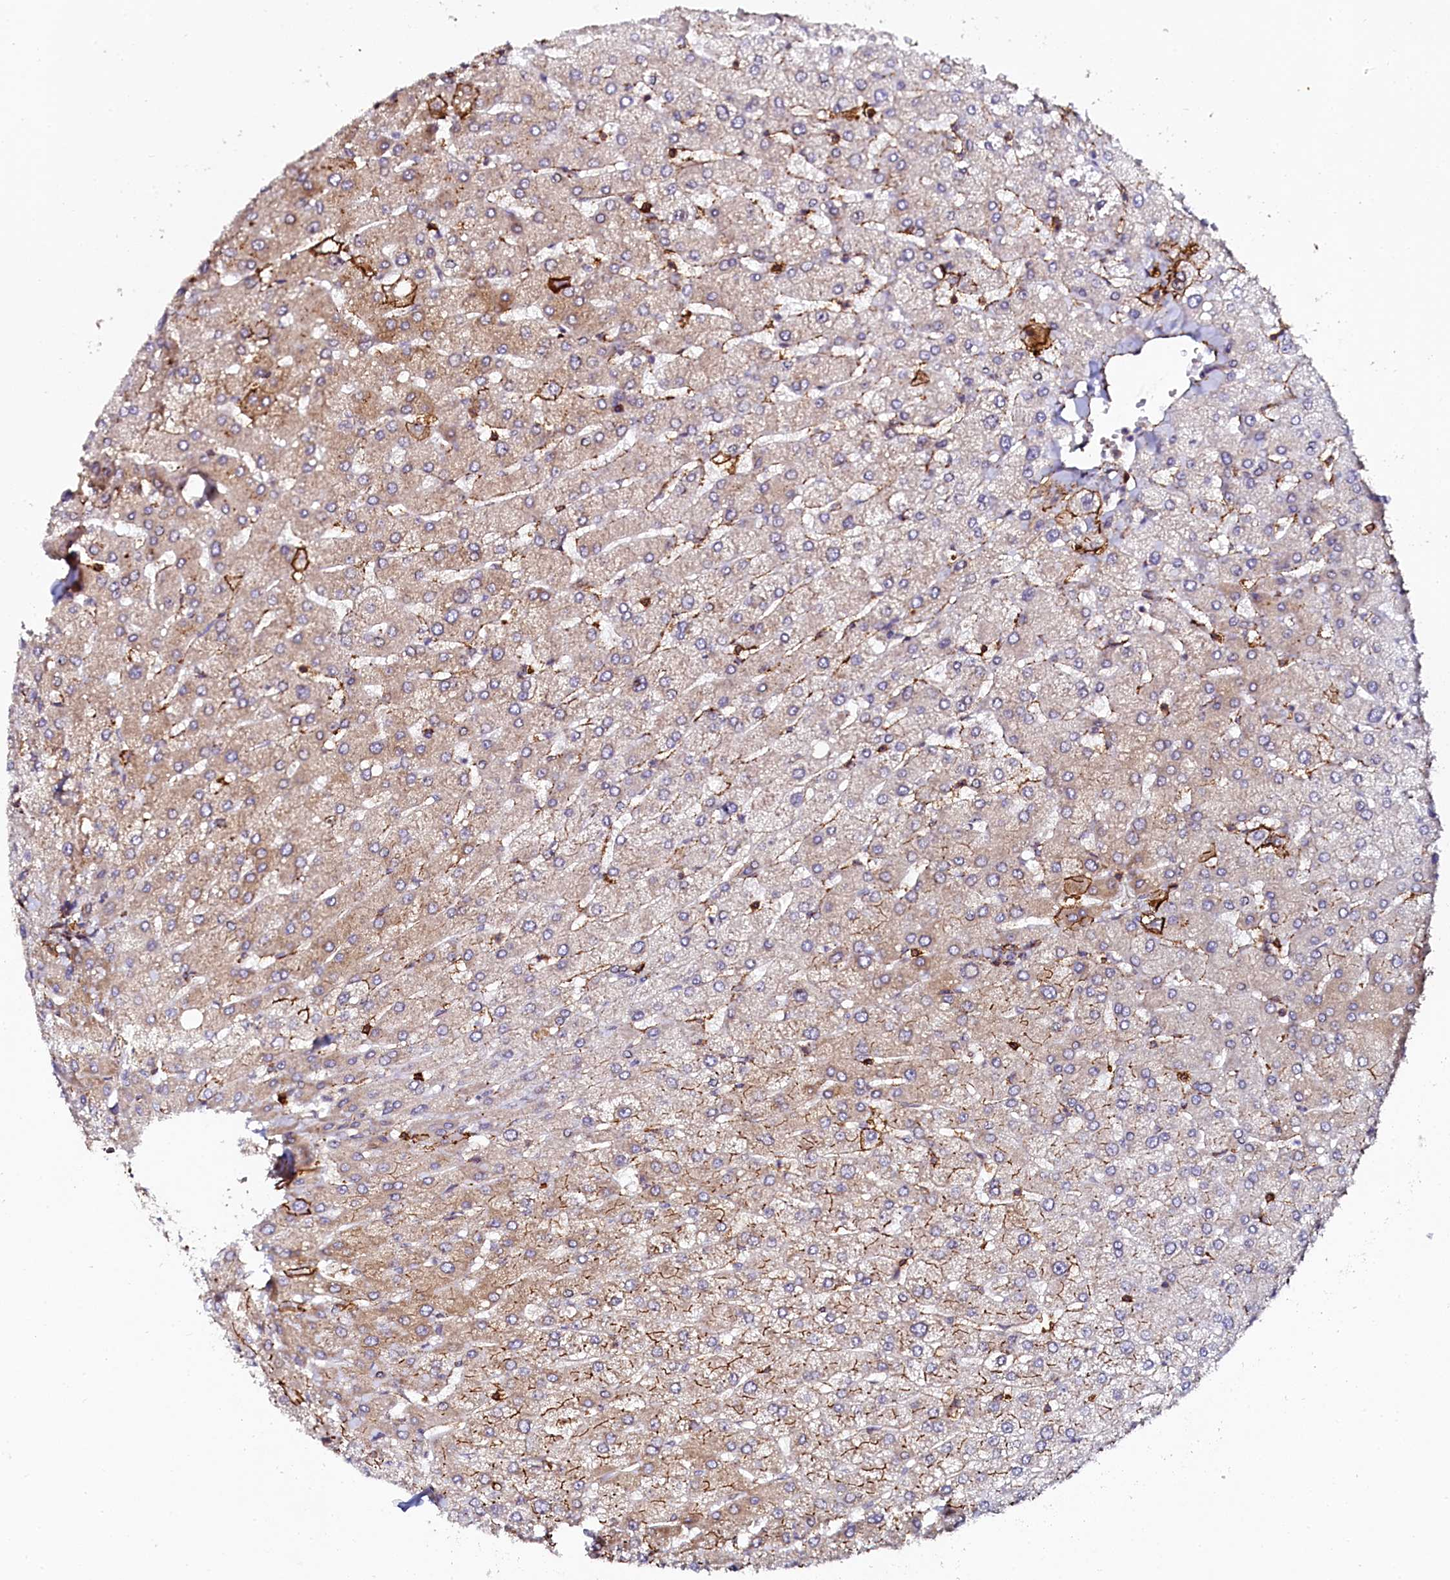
{"staining": {"intensity": "negative", "quantity": "none", "location": "none"}, "tissue": "liver", "cell_type": "Cholangiocytes", "image_type": "normal", "snomed": [{"axis": "morphology", "description": "Normal tissue, NOS"}, {"axis": "topography", "description": "Liver"}], "caption": "High power microscopy micrograph of an immunohistochemistry (IHC) photomicrograph of benign liver, revealing no significant expression in cholangiocytes.", "gene": "AAAS", "patient": {"sex": "male", "age": 55}}